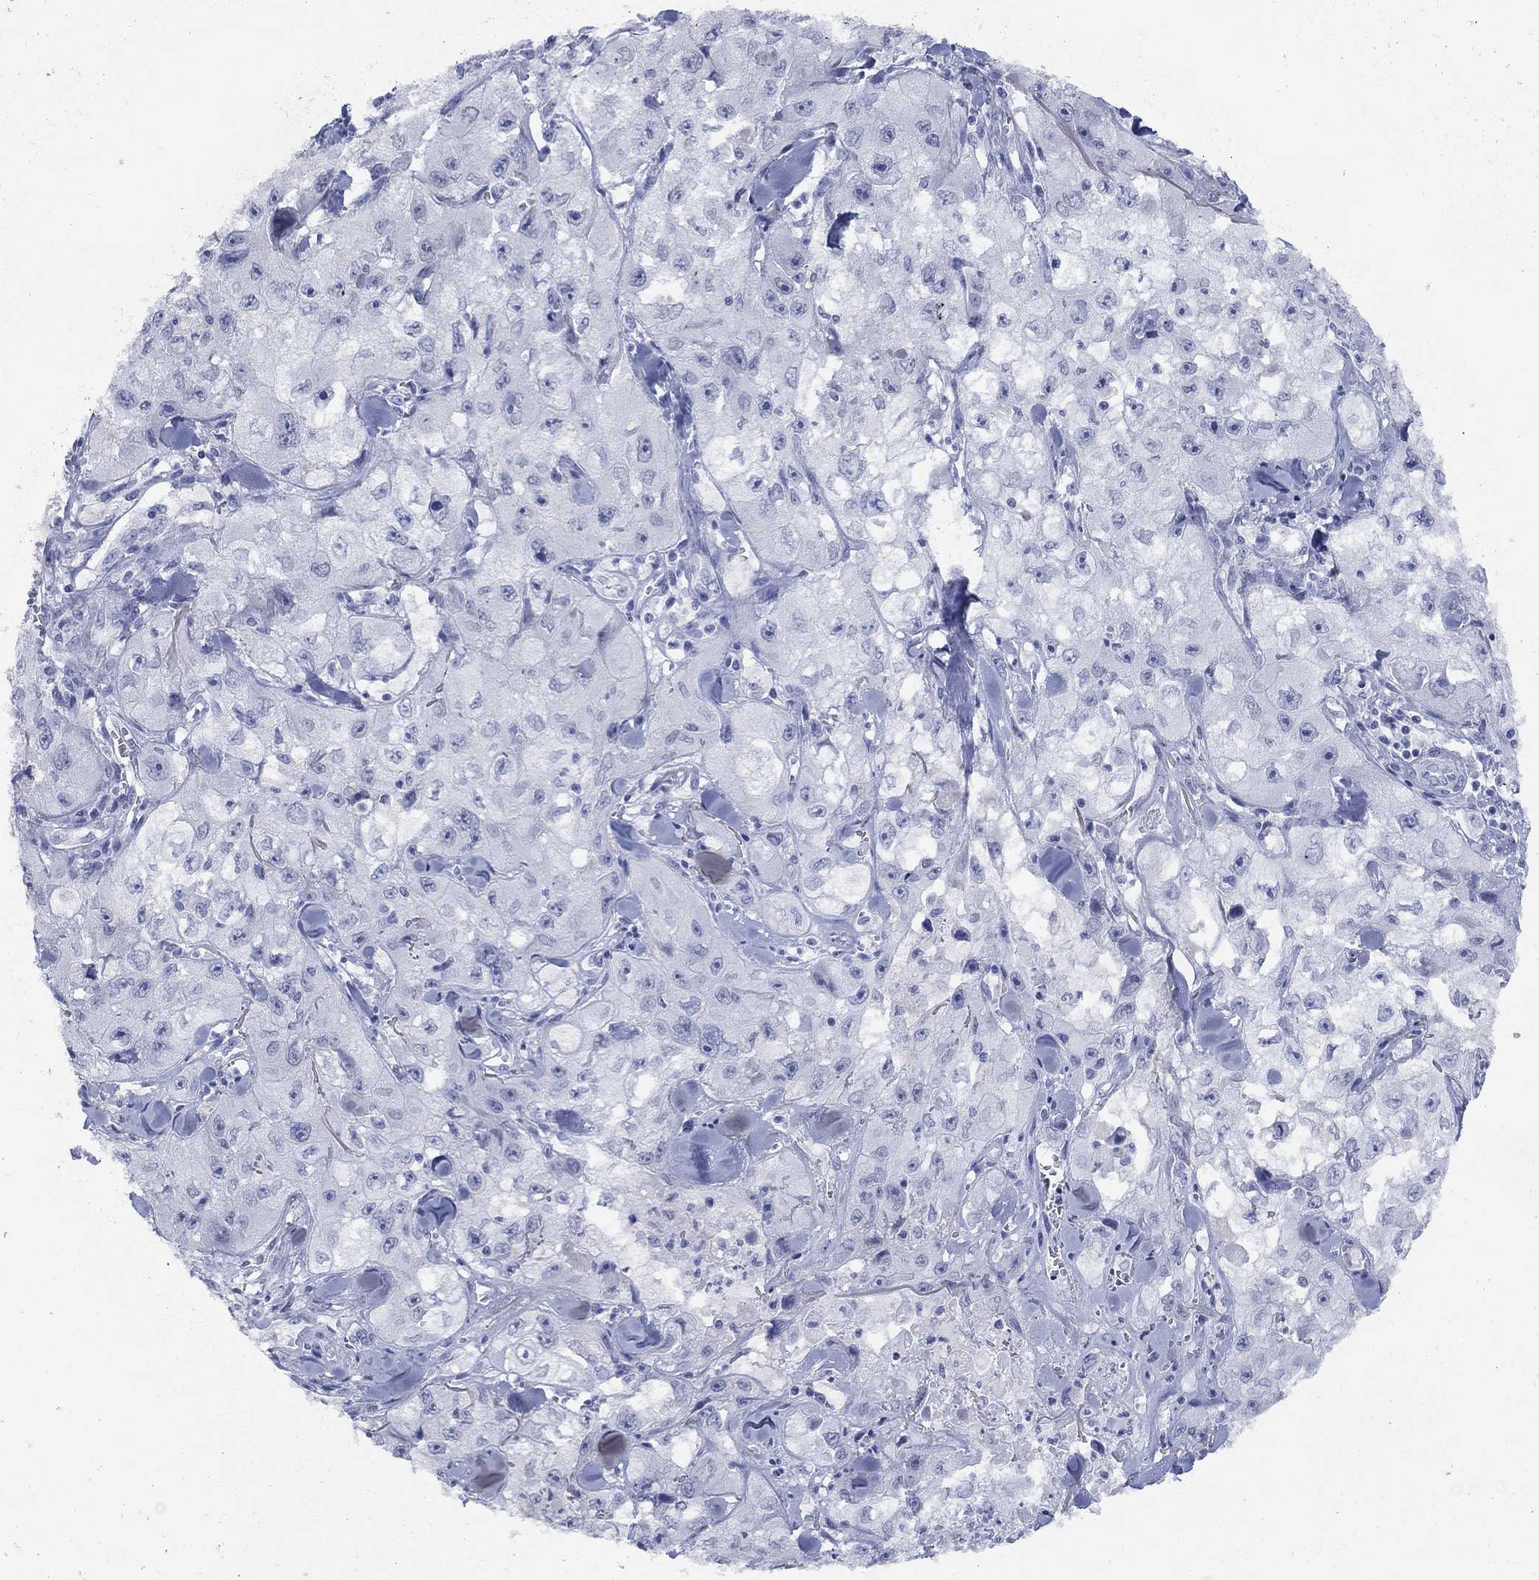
{"staining": {"intensity": "negative", "quantity": "none", "location": "none"}, "tissue": "skin cancer", "cell_type": "Tumor cells", "image_type": "cancer", "snomed": [{"axis": "morphology", "description": "Squamous cell carcinoma, NOS"}, {"axis": "topography", "description": "Skin"}, {"axis": "topography", "description": "Subcutis"}], "caption": "DAB (3,3'-diaminobenzidine) immunohistochemical staining of human skin cancer displays no significant expression in tumor cells. (Immunohistochemistry (ihc), brightfield microscopy, high magnification).", "gene": "ATP6V1G2", "patient": {"sex": "male", "age": 73}}